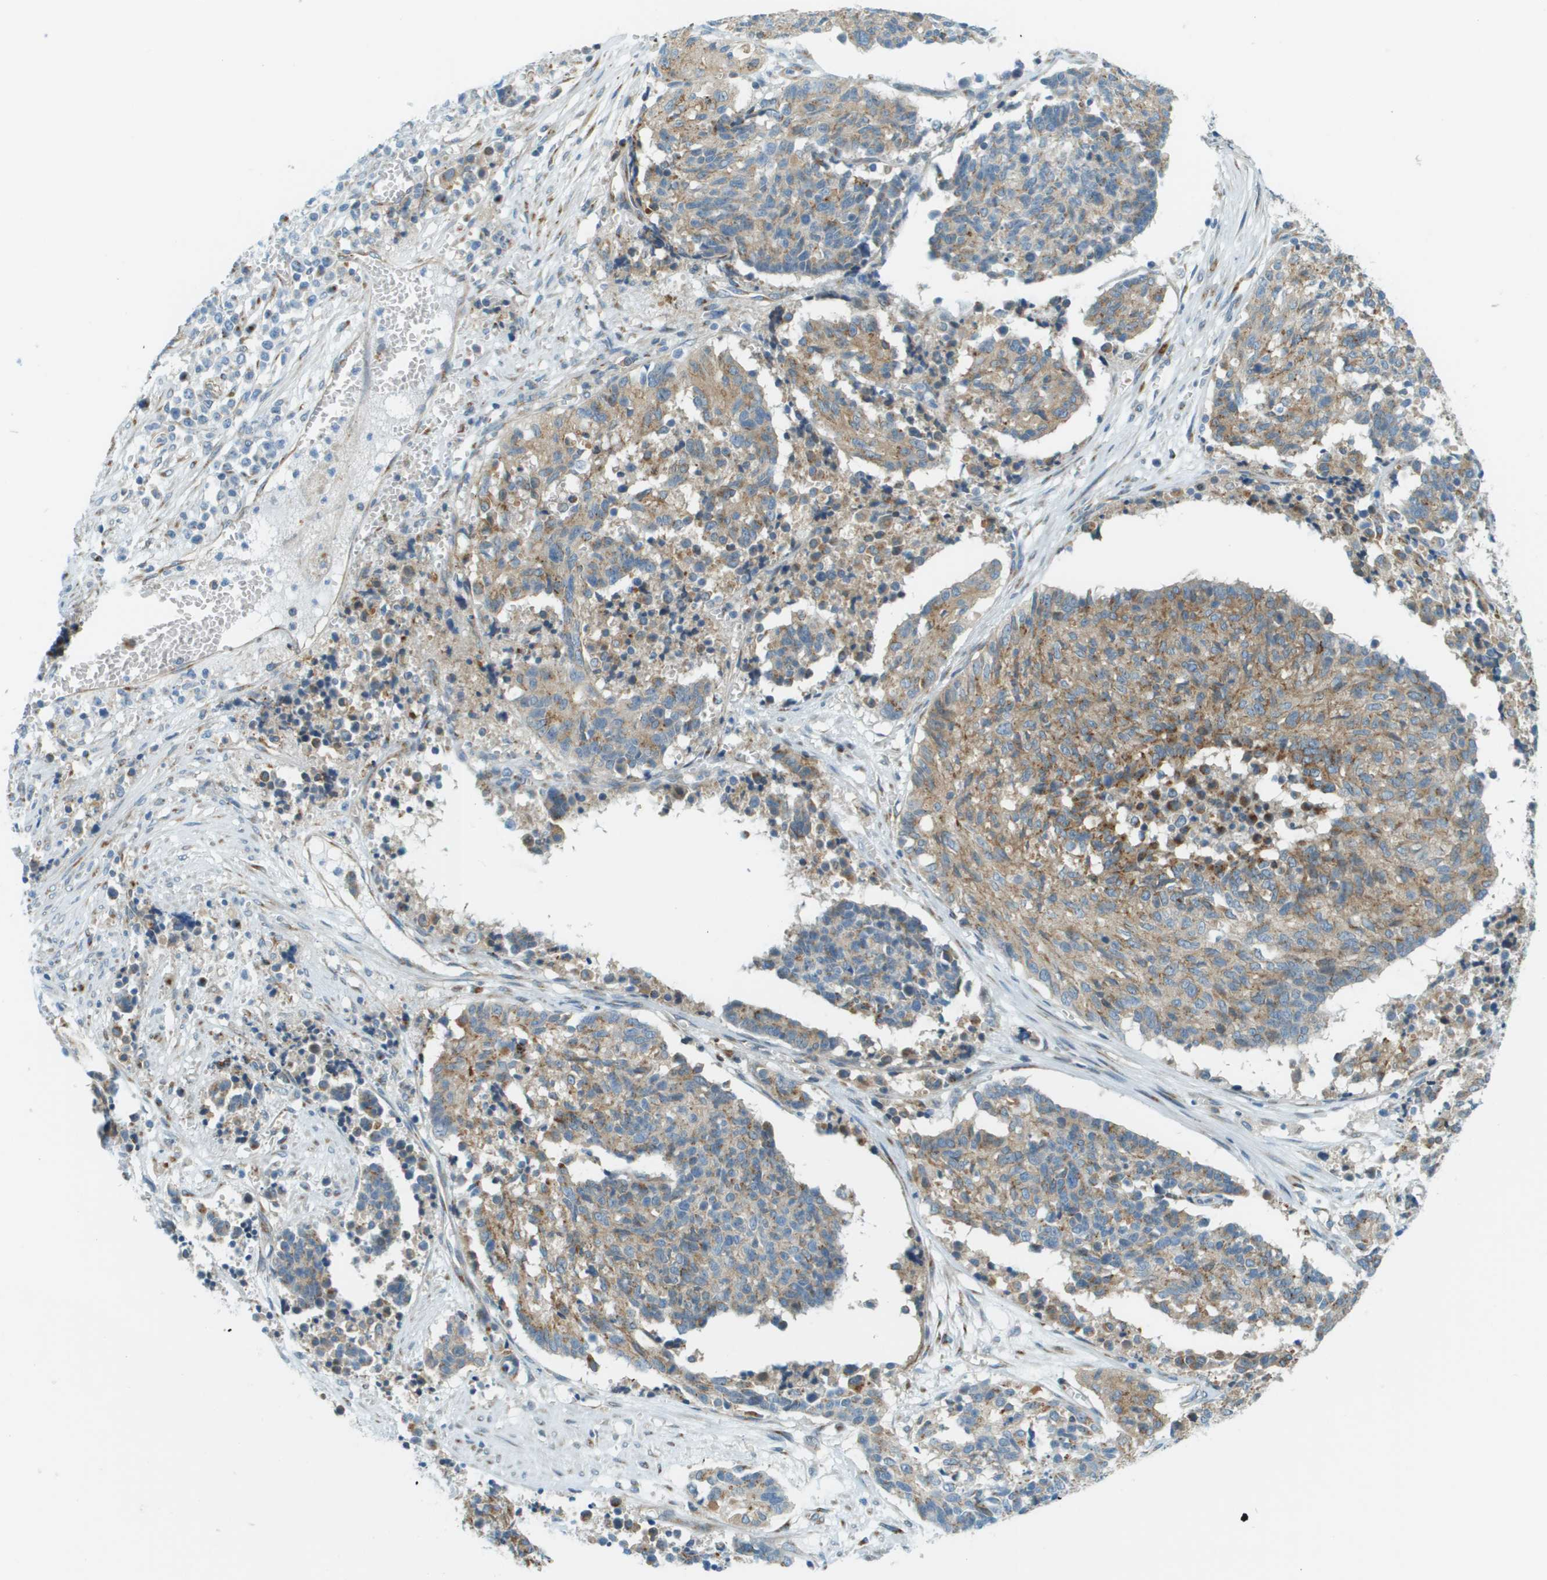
{"staining": {"intensity": "moderate", "quantity": ">75%", "location": "cytoplasmic/membranous"}, "tissue": "cervical cancer", "cell_type": "Tumor cells", "image_type": "cancer", "snomed": [{"axis": "morphology", "description": "Squamous cell carcinoma, NOS"}, {"axis": "topography", "description": "Cervix"}], "caption": "Cervical squamous cell carcinoma was stained to show a protein in brown. There is medium levels of moderate cytoplasmic/membranous staining in approximately >75% of tumor cells.", "gene": "ACBD3", "patient": {"sex": "female", "age": 35}}